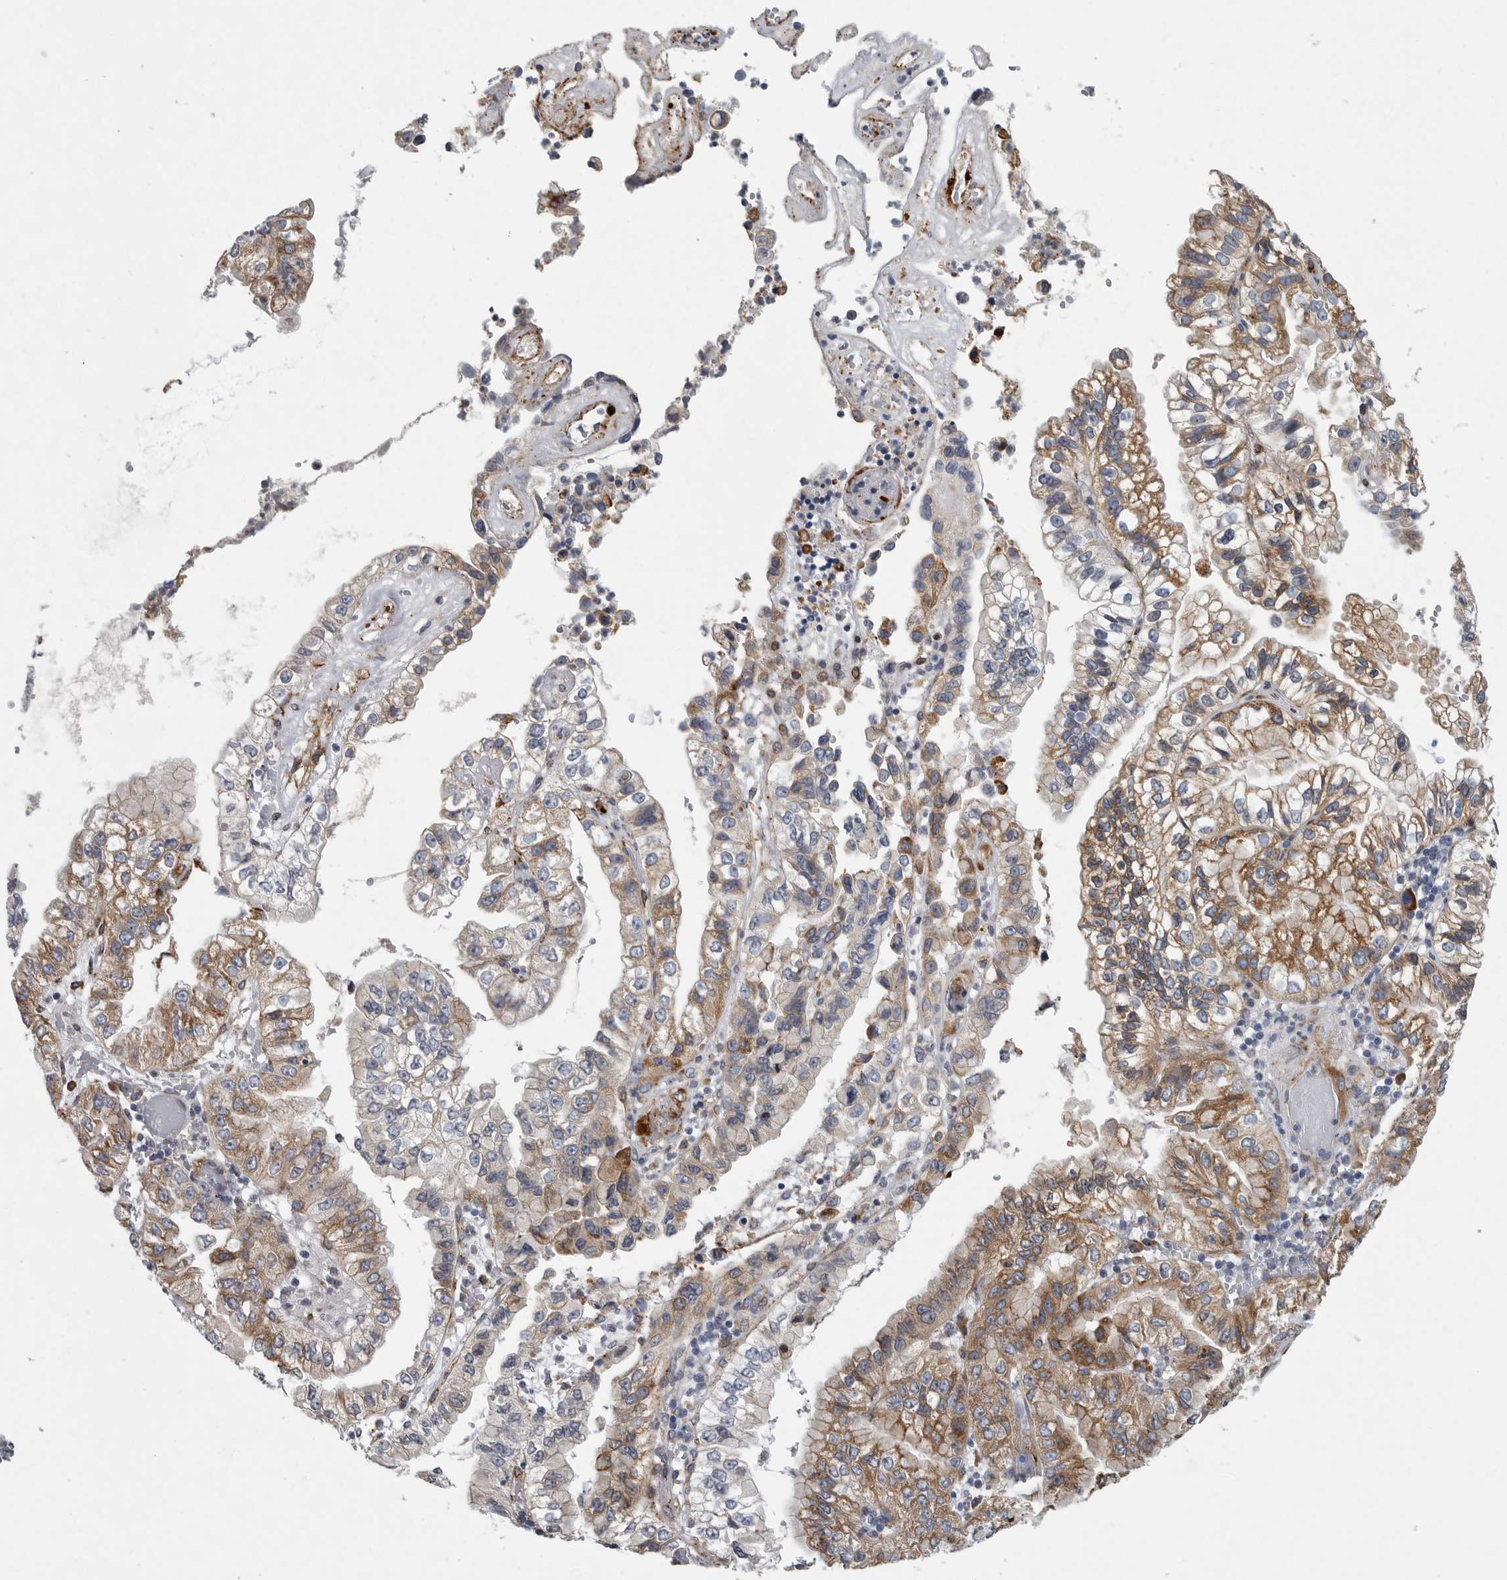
{"staining": {"intensity": "moderate", "quantity": ">75%", "location": "cytoplasmic/membranous"}, "tissue": "liver cancer", "cell_type": "Tumor cells", "image_type": "cancer", "snomed": [{"axis": "morphology", "description": "Cholangiocarcinoma"}, {"axis": "topography", "description": "Liver"}], "caption": "Brown immunohistochemical staining in liver cancer (cholangiocarcinoma) demonstrates moderate cytoplasmic/membranous positivity in approximately >75% of tumor cells. (brown staining indicates protein expression, while blue staining denotes nuclei).", "gene": "MINPP1", "patient": {"sex": "female", "age": 79}}